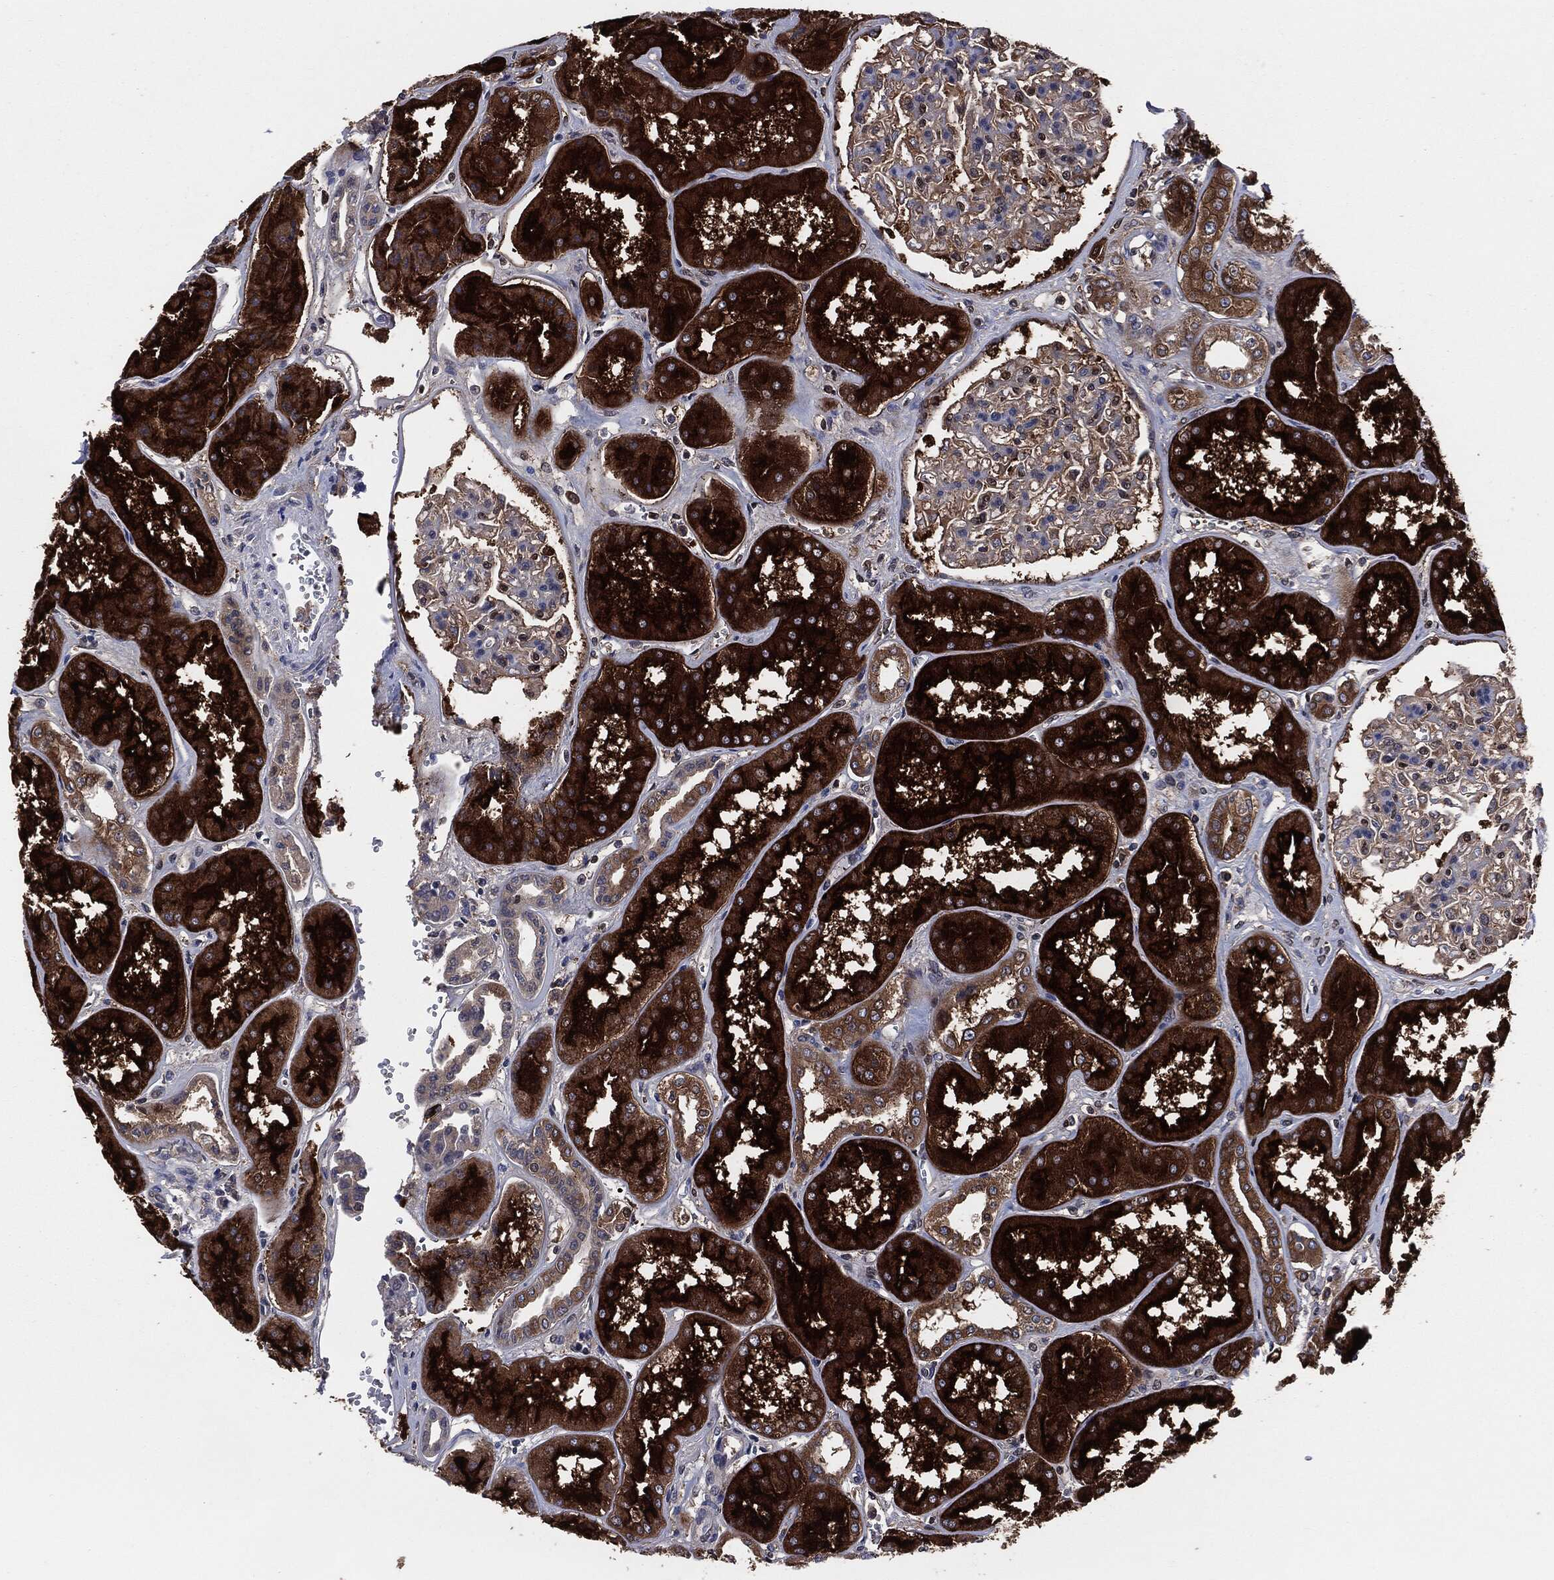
{"staining": {"intensity": "negative", "quantity": "none", "location": "none"}, "tissue": "kidney", "cell_type": "Cells in glomeruli", "image_type": "normal", "snomed": [{"axis": "morphology", "description": "Normal tissue, NOS"}, {"axis": "topography", "description": "Kidney"}], "caption": "Immunohistochemical staining of unremarkable human kidney demonstrates no significant staining in cells in glomeruli.", "gene": "XPNPEP1", "patient": {"sex": "female", "age": 56}}